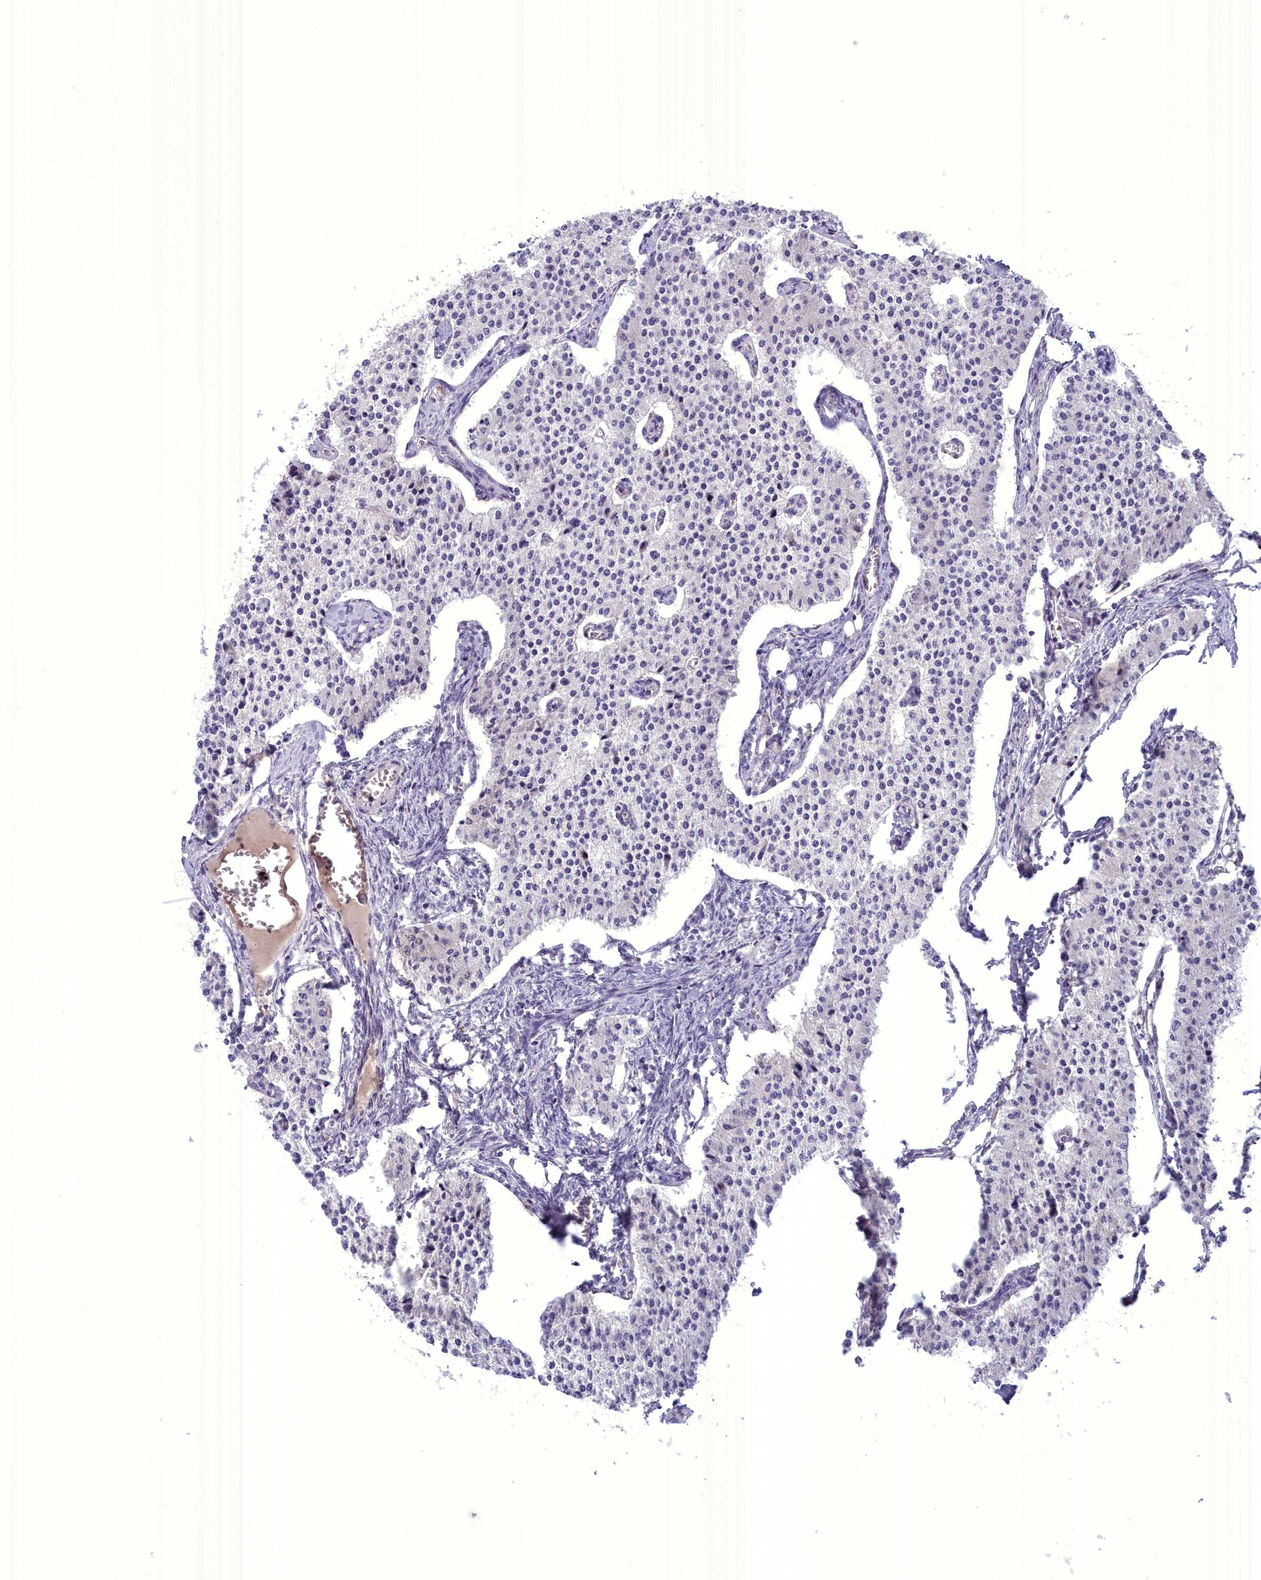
{"staining": {"intensity": "negative", "quantity": "none", "location": "none"}, "tissue": "carcinoid", "cell_type": "Tumor cells", "image_type": "cancer", "snomed": [{"axis": "morphology", "description": "Carcinoid, malignant, NOS"}, {"axis": "topography", "description": "Colon"}], "caption": "Immunohistochemical staining of carcinoid reveals no significant expression in tumor cells.", "gene": "FAM149B1", "patient": {"sex": "female", "age": 52}}